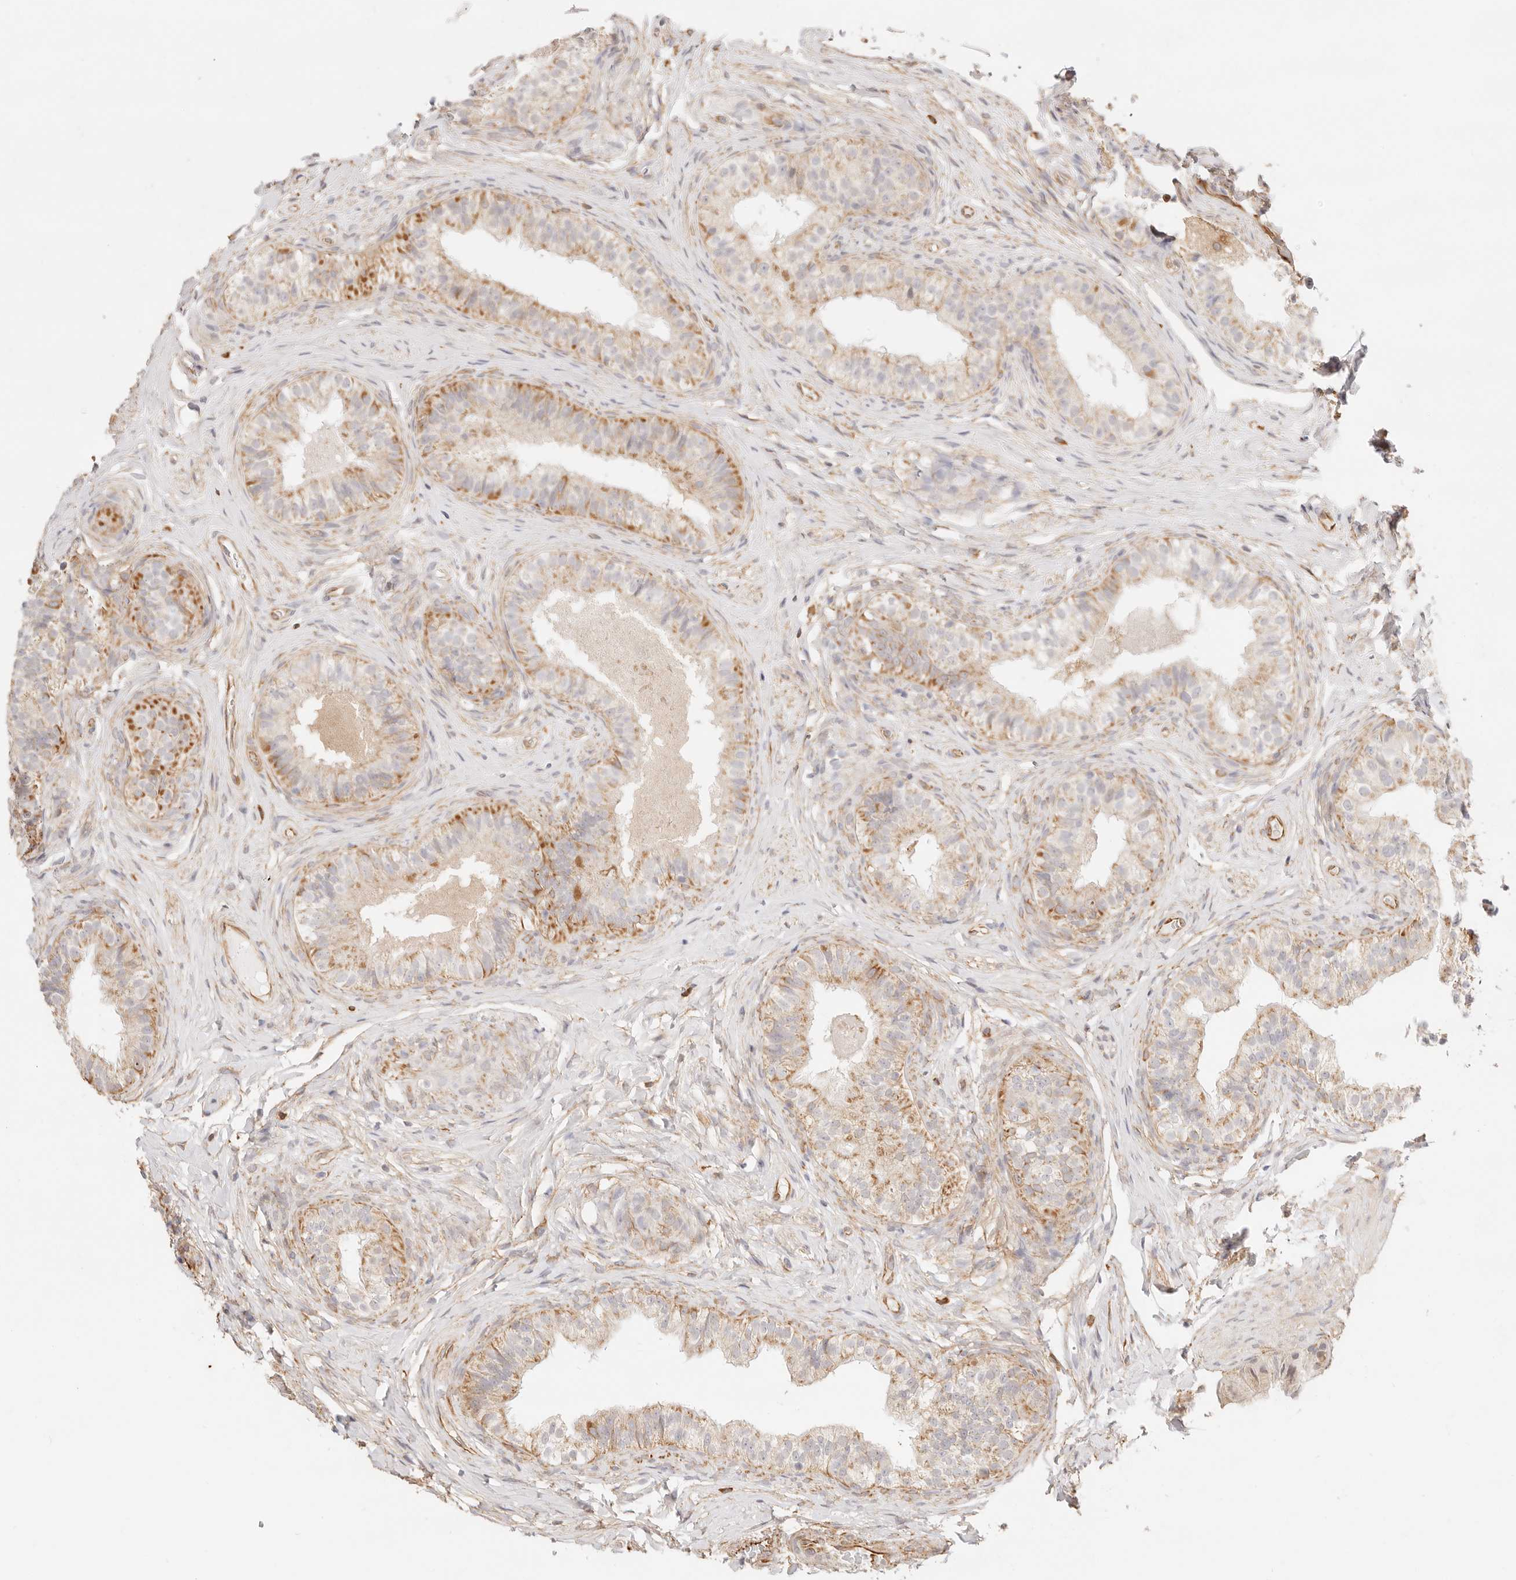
{"staining": {"intensity": "moderate", "quantity": "25%-75%", "location": "cytoplasmic/membranous"}, "tissue": "epididymis", "cell_type": "Glandular cells", "image_type": "normal", "snomed": [{"axis": "morphology", "description": "Normal tissue, NOS"}, {"axis": "topography", "description": "Epididymis"}], "caption": "A brown stain shows moderate cytoplasmic/membranous staining of a protein in glandular cells of unremarkable epididymis. Using DAB (brown) and hematoxylin (blue) stains, captured at high magnification using brightfield microscopy.", "gene": "ZC3H11A", "patient": {"sex": "male", "age": 49}}